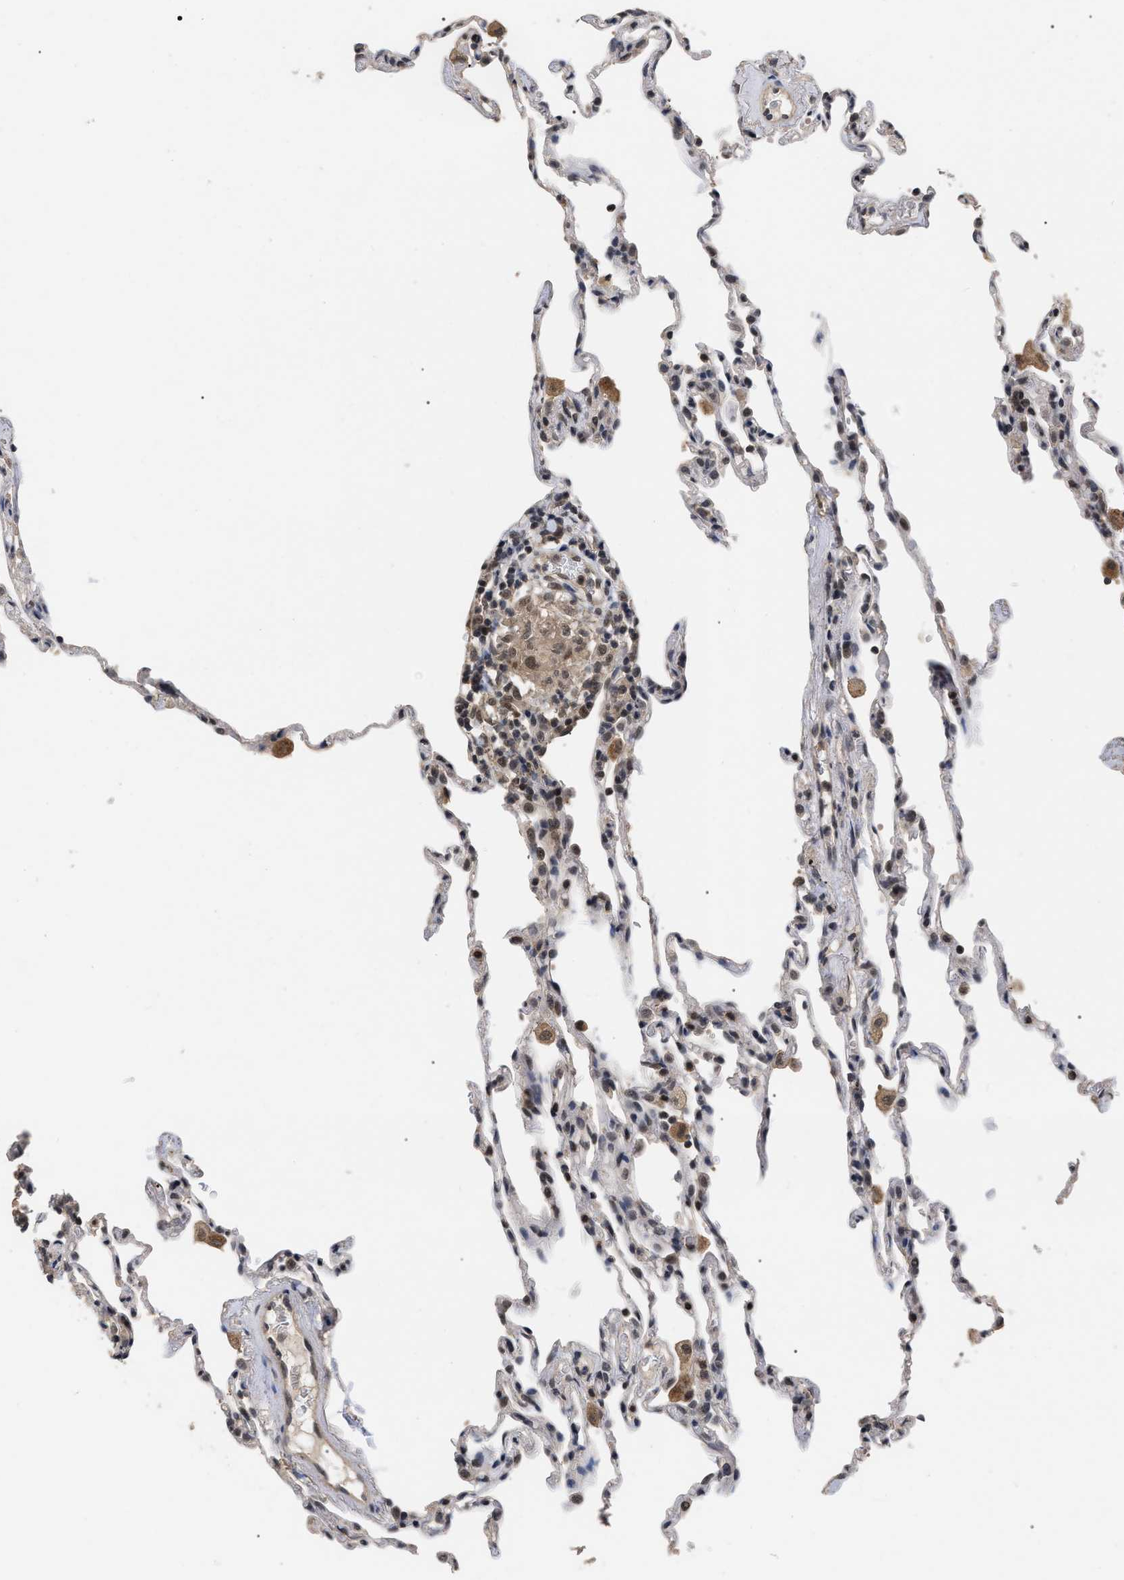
{"staining": {"intensity": "moderate", "quantity": "<25%", "location": "nuclear"}, "tissue": "lung", "cell_type": "Alveolar cells", "image_type": "normal", "snomed": [{"axis": "morphology", "description": "Normal tissue, NOS"}, {"axis": "topography", "description": "Lung"}], "caption": "Immunohistochemical staining of normal lung shows moderate nuclear protein staining in about <25% of alveolar cells. Immunohistochemistry (ihc) stains the protein in brown and the nuclei are stained blue.", "gene": "JAZF1", "patient": {"sex": "male", "age": 59}}